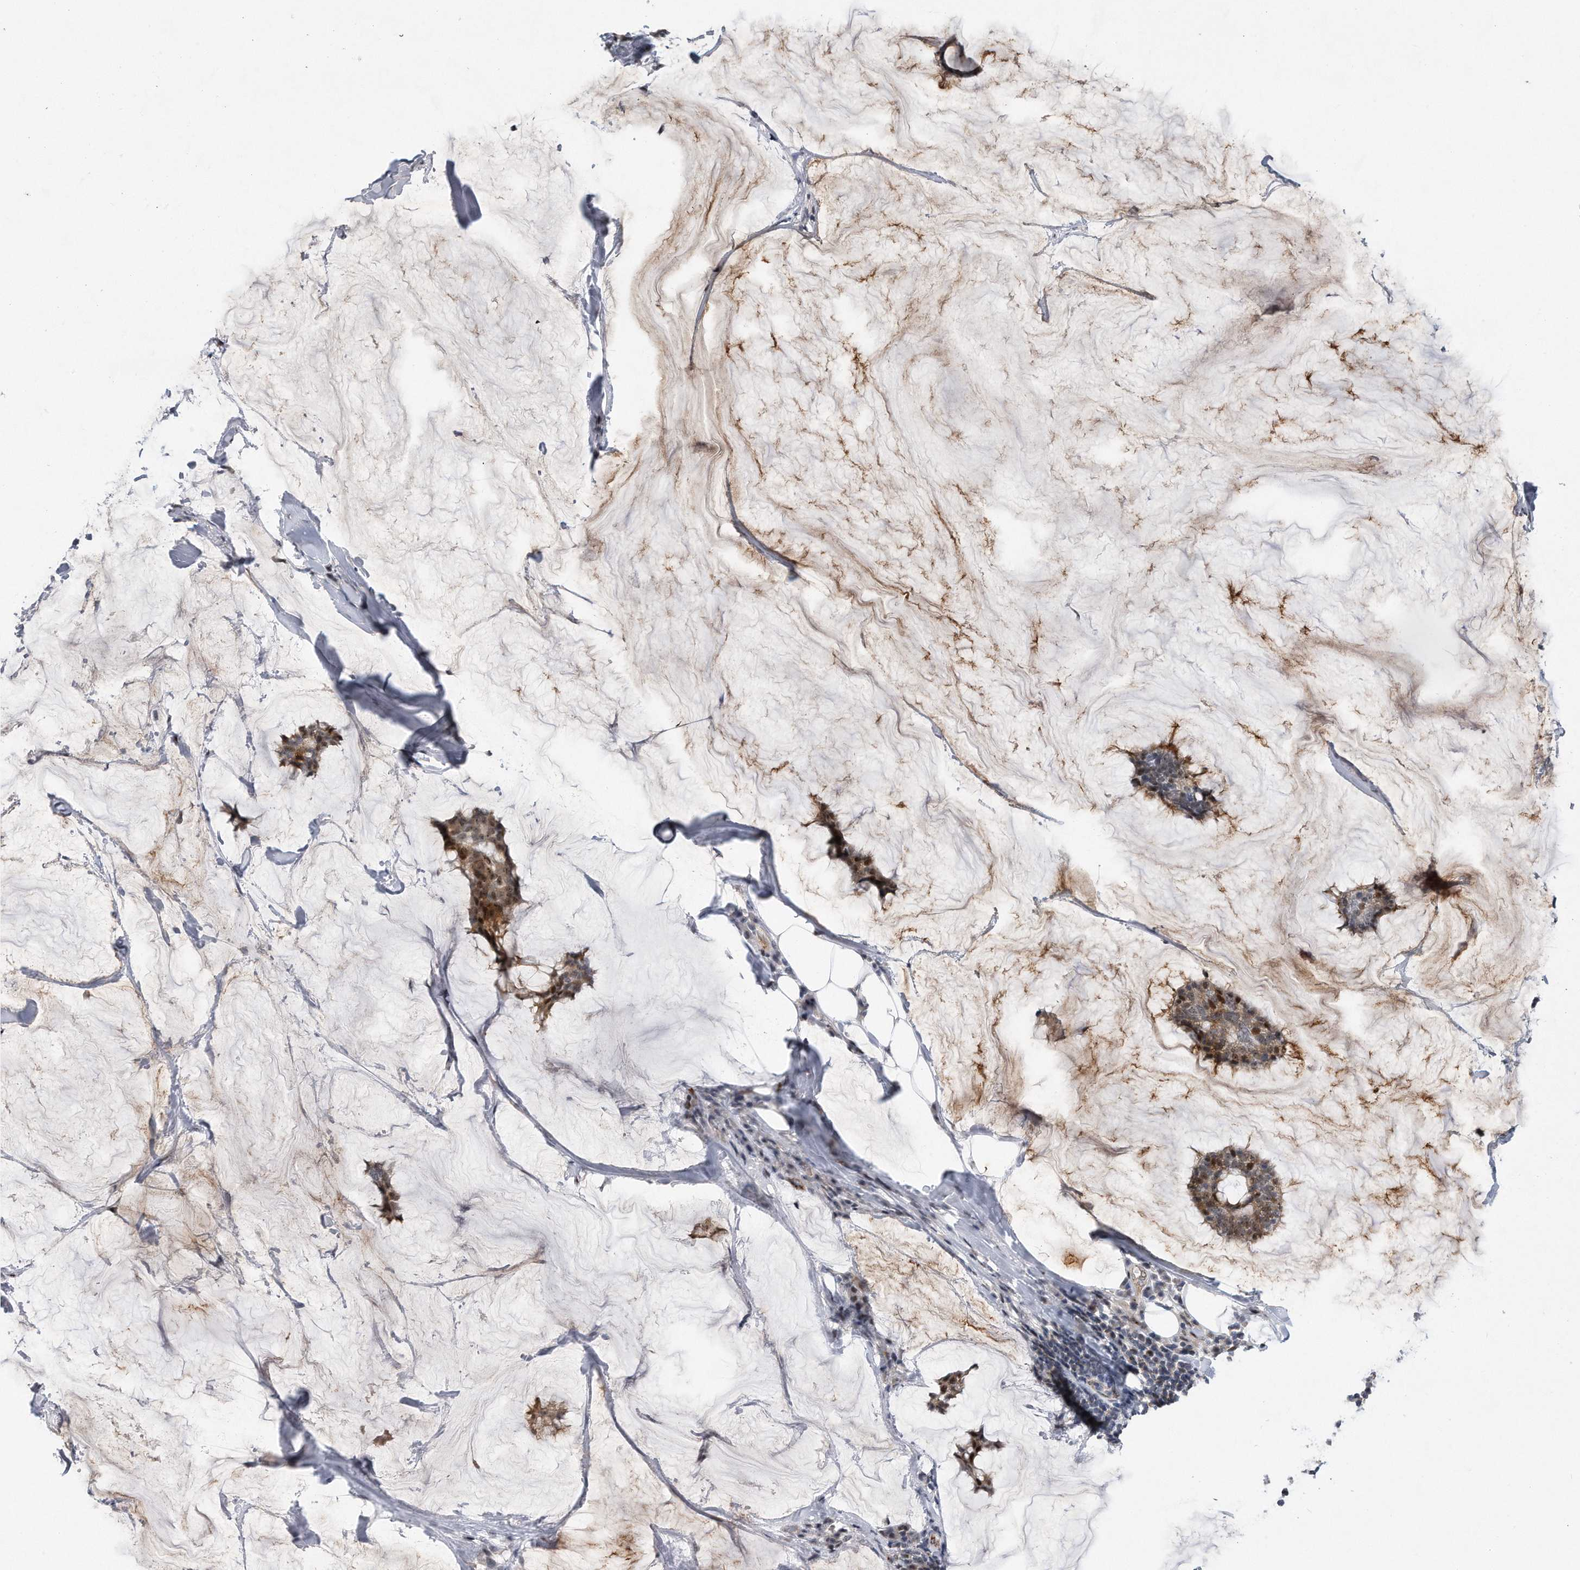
{"staining": {"intensity": "moderate", "quantity": "25%-75%", "location": "cytoplasmic/membranous,nuclear"}, "tissue": "breast cancer", "cell_type": "Tumor cells", "image_type": "cancer", "snomed": [{"axis": "morphology", "description": "Duct carcinoma"}, {"axis": "topography", "description": "Breast"}], "caption": "A brown stain highlights moderate cytoplasmic/membranous and nuclear staining of a protein in human infiltrating ductal carcinoma (breast) tumor cells.", "gene": "PGBD2", "patient": {"sex": "female", "age": 93}}